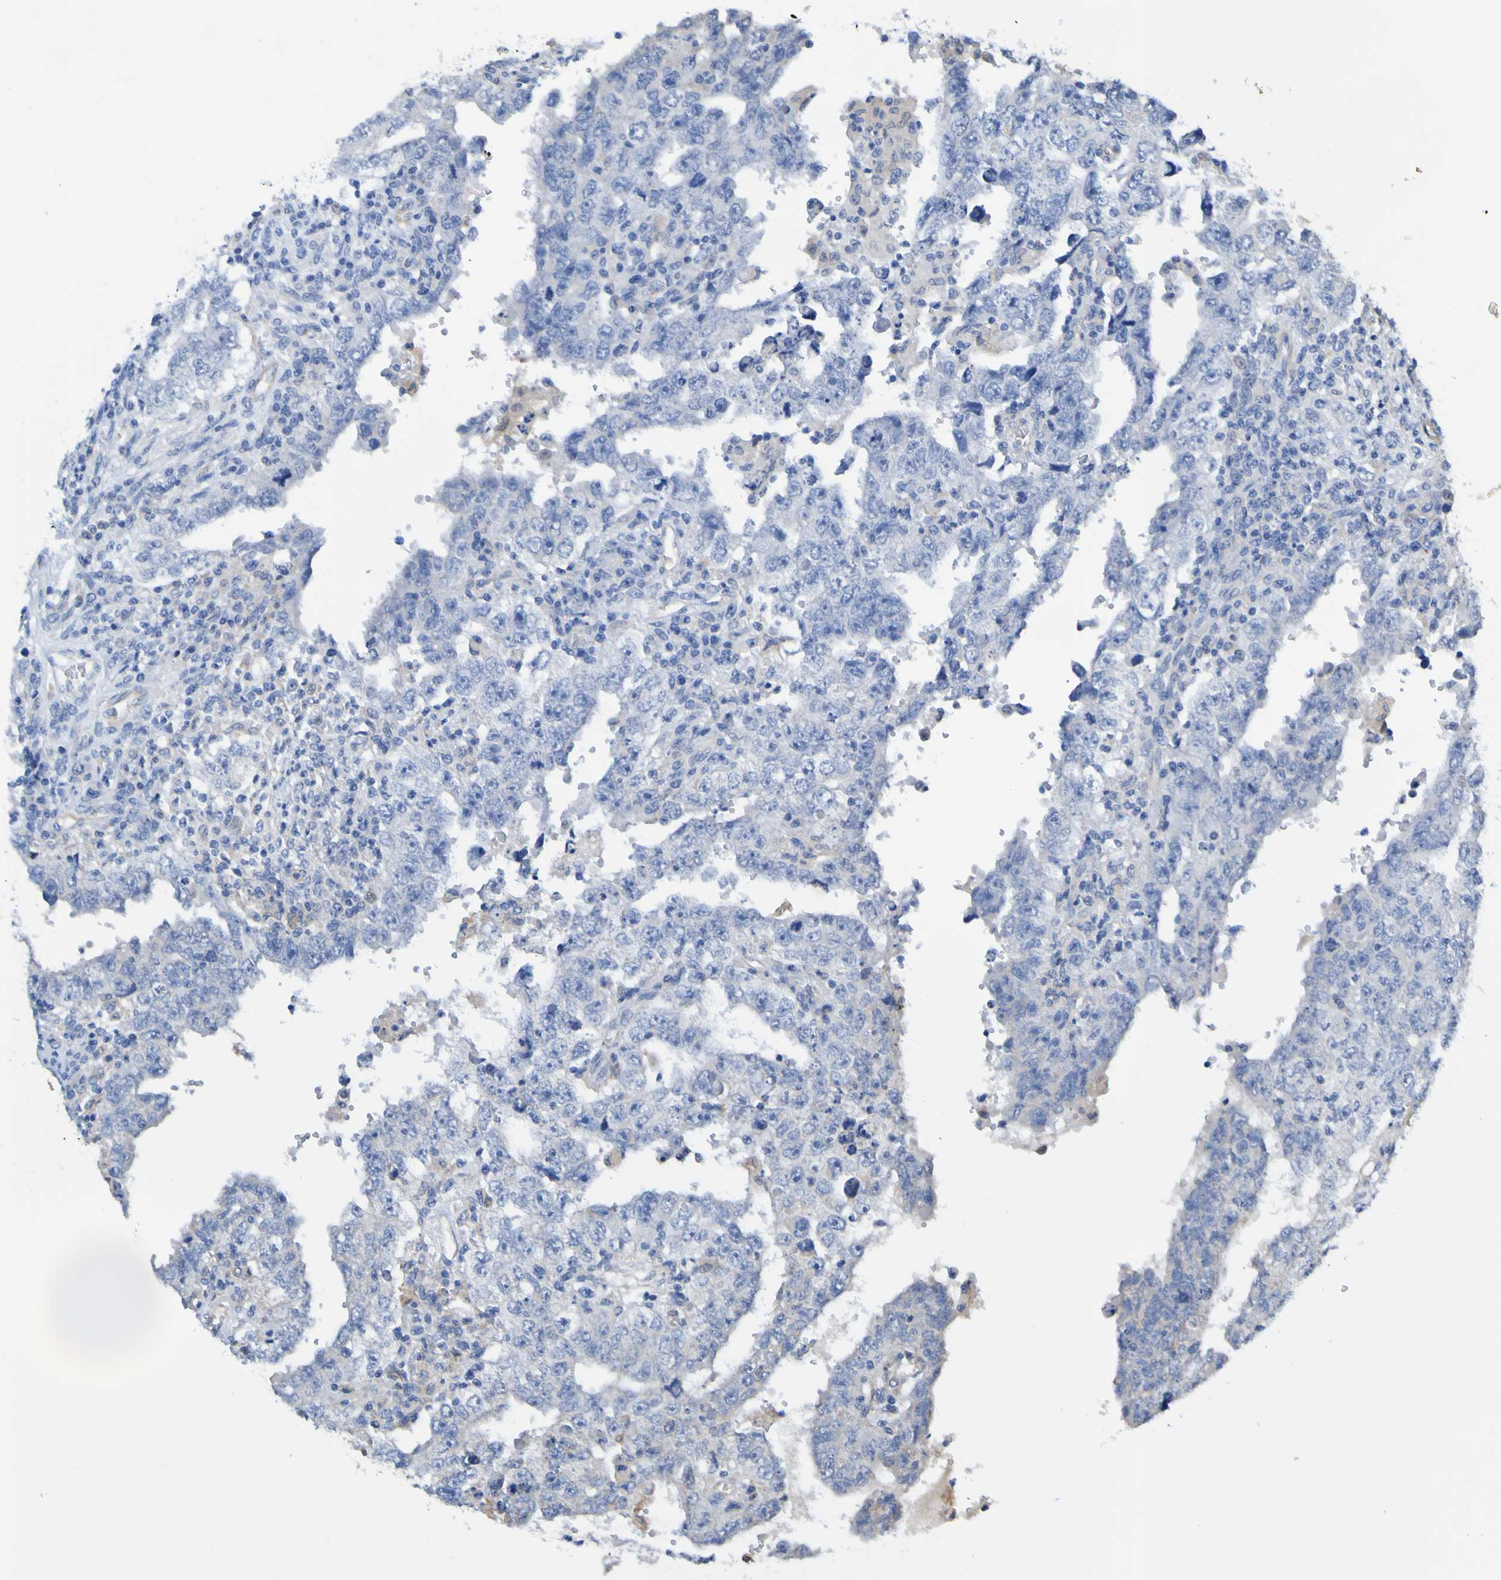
{"staining": {"intensity": "negative", "quantity": "none", "location": "none"}, "tissue": "testis cancer", "cell_type": "Tumor cells", "image_type": "cancer", "snomed": [{"axis": "morphology", "description": "Carcinoma, Embryonal, NOS"}, {"axis": "topography", "description": "Testis"}], "caption": "A high-resolution histopathology image shows immunohistochemistry staining of testis embryonal carcinoma, which shows no significant expression in tumor cells.", "gene": "METAP2", "patient": {"sex": "male", "age": 26}}